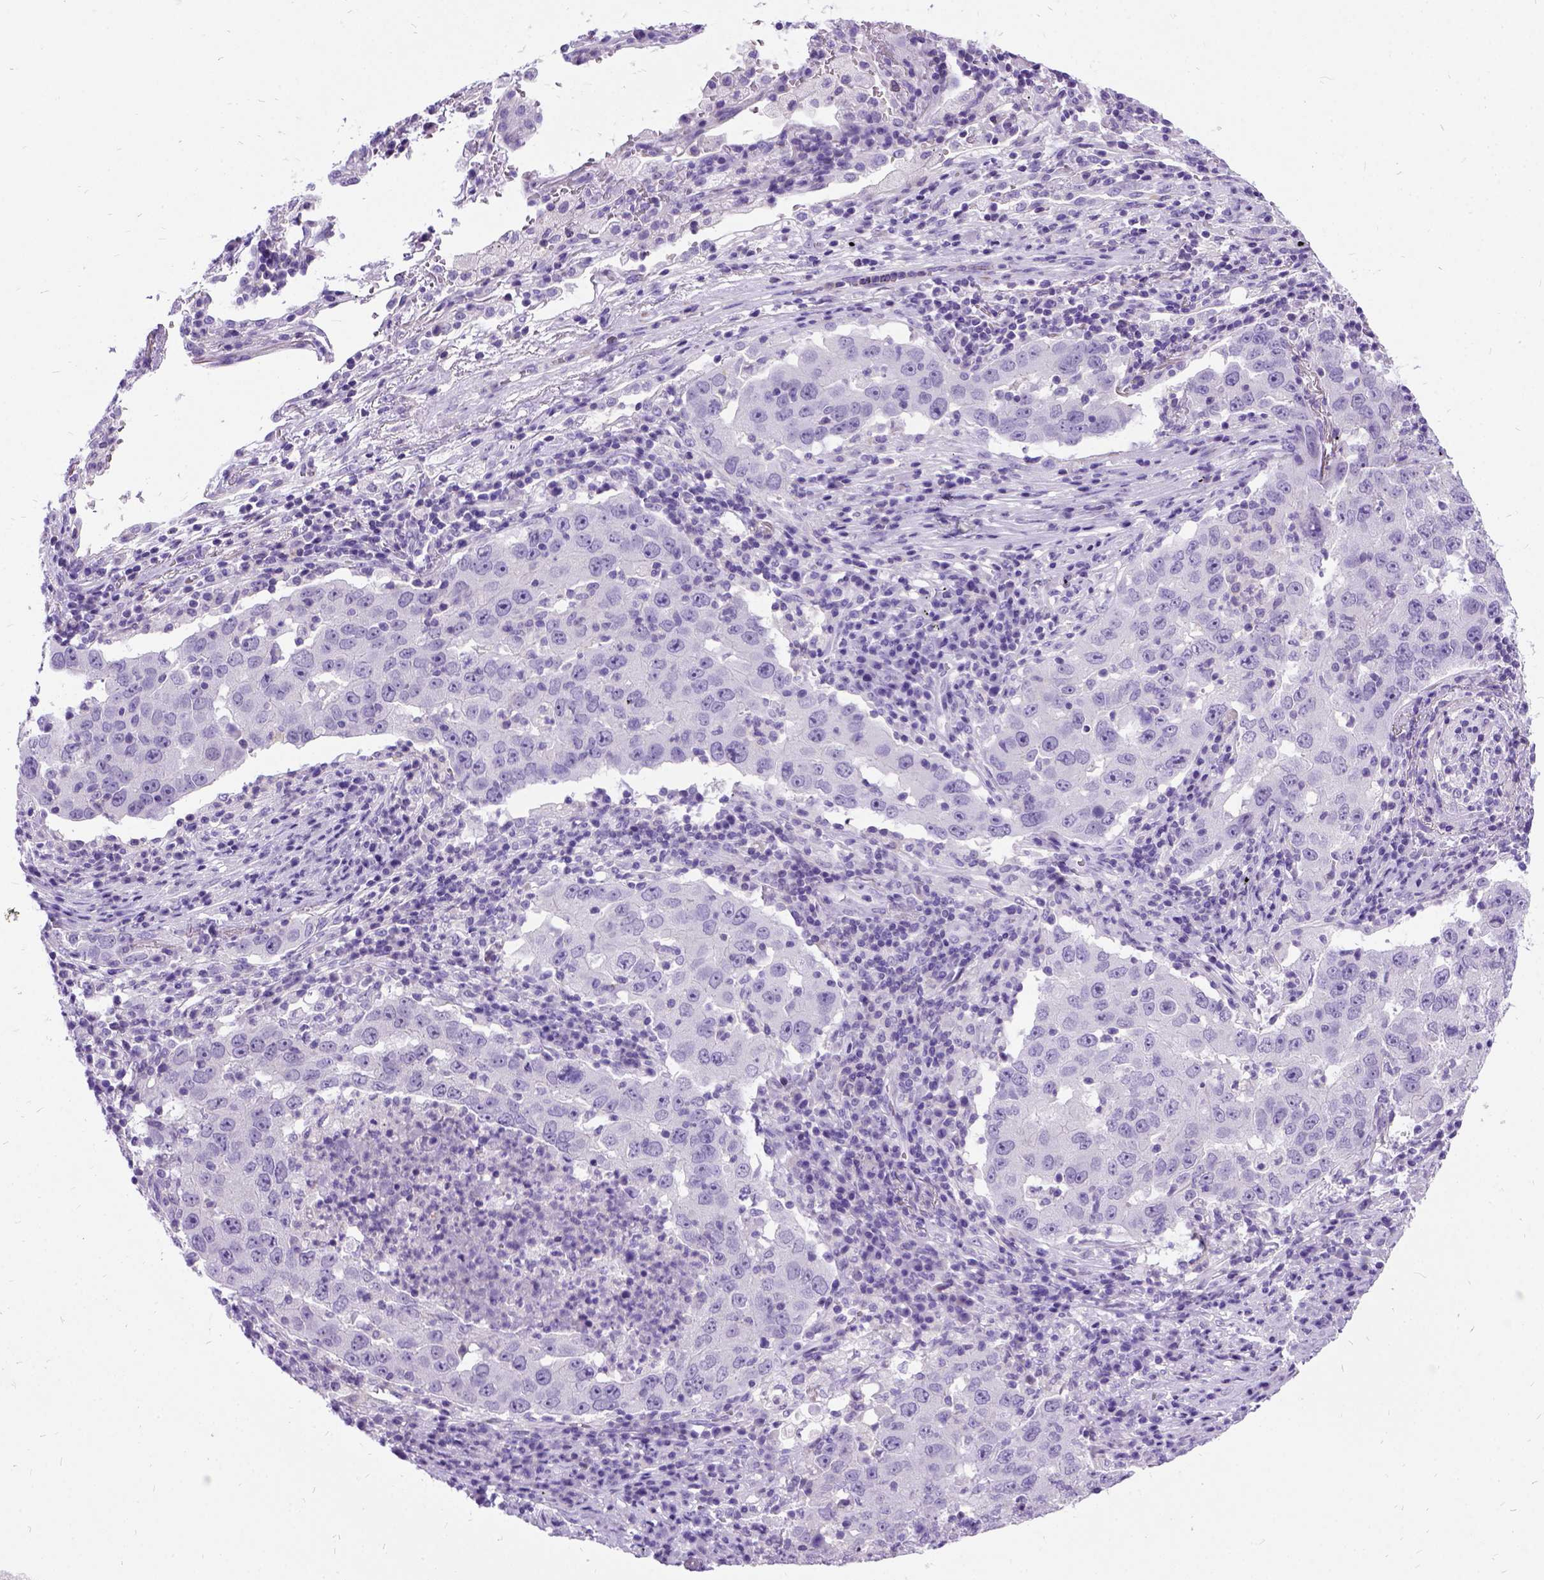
{"staining": {"intensity": "negative", "quantity": "none", "location": "none"}, "tissue": "lung cancer", "cell_type": "Tumor cells", "image_type": "cancer", "snomed": [{"axis": "morphology", "description": "Adenocarcinoma, NOS"}, {"axis": "topography", "description": "Lung"}], "caption": "Immunohistochemical staining of human lung cancer (adenocarcinoma) demonstrates no significant positivity in tumor cells. (Brightfield microscopy of DAB (3,3'-diaminobenzidine) immunohistochemistry at high magnification).", "gene": "PRG2", "patient": {"sex": "male", "age": 73}}